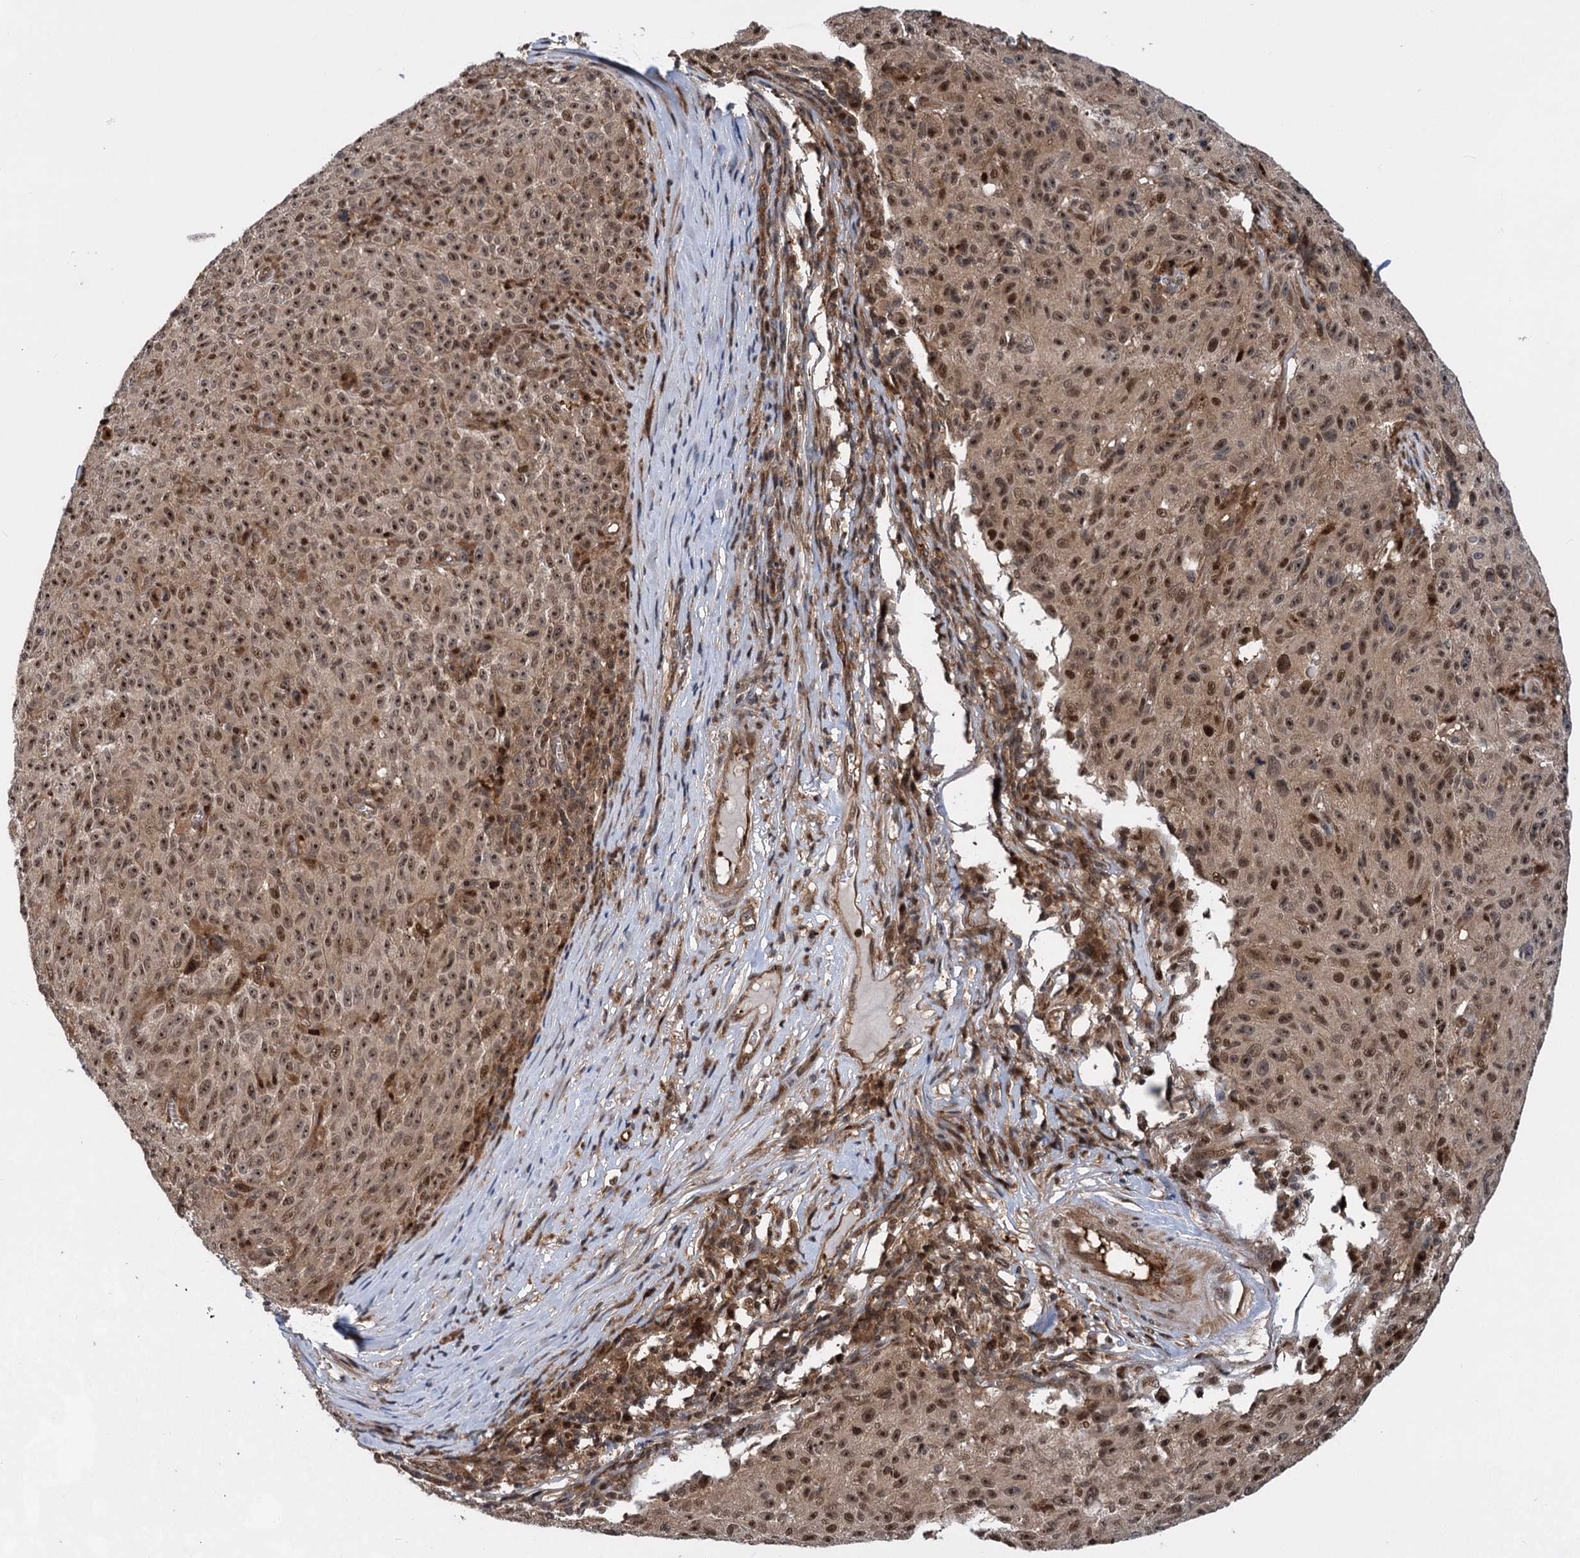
{"staining": {"intensity": "moderate", "quantity": ">75%", "location": "nuclear"}, "tissue": "melanoma", "cell_type": "Tumor cells", "image_type": "cancer", "snomed": [{"axis": "morphology", "description": "Malignant melanoma, NOS"}, {"axis": "topography", "description": "Skin"}], "caption": "Immunohistochemistry (IHC) image of malignant melanoma stained for a protein (brown), which displays medium levels of moderate nuclear staining in about >75% of tumor cells.", "gene": "GPBP1", "patient": {"sex": "female", "age": 82}}